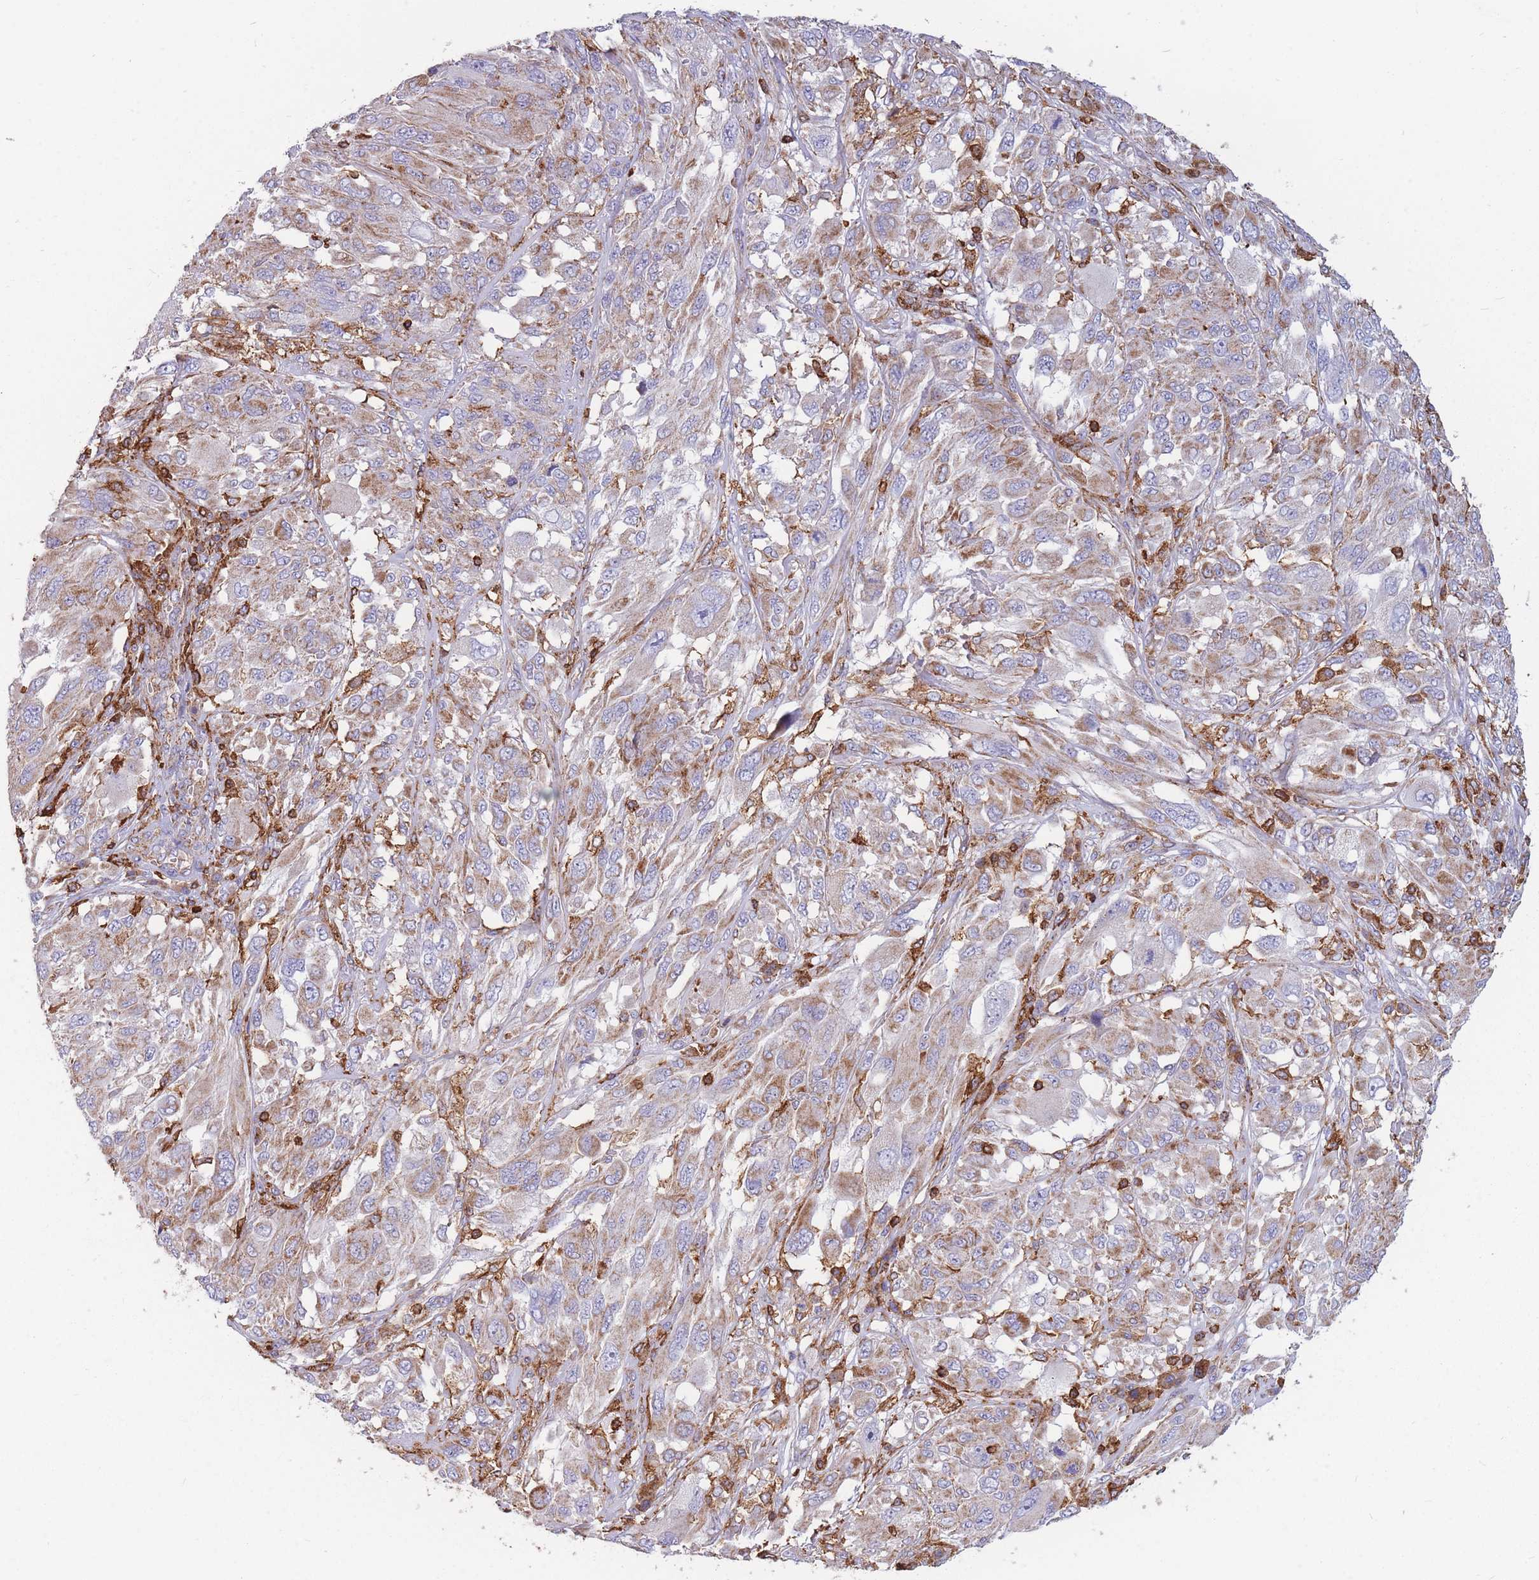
{"staining": {"intensity": "weak", "quantity": ">75%", "location": "cytoplasmic/membranous"}, "tissue": "melanoma", "cell_type": "Tumor cells", "image_type": "cancer", "snomed": [{"axis": "morphology", "description": "Malignant melanoma, NOS"}, {"axis": "topography", "description": "Skin"}], "caption": "There is low levels of weak cytoplasmic/membranous expression in tumor cells of melanoma, as demonstrated by immunohistochemical staining (brown color).", "gene": "MRPL54", "patient": {"sex": "female", "age": 91}}